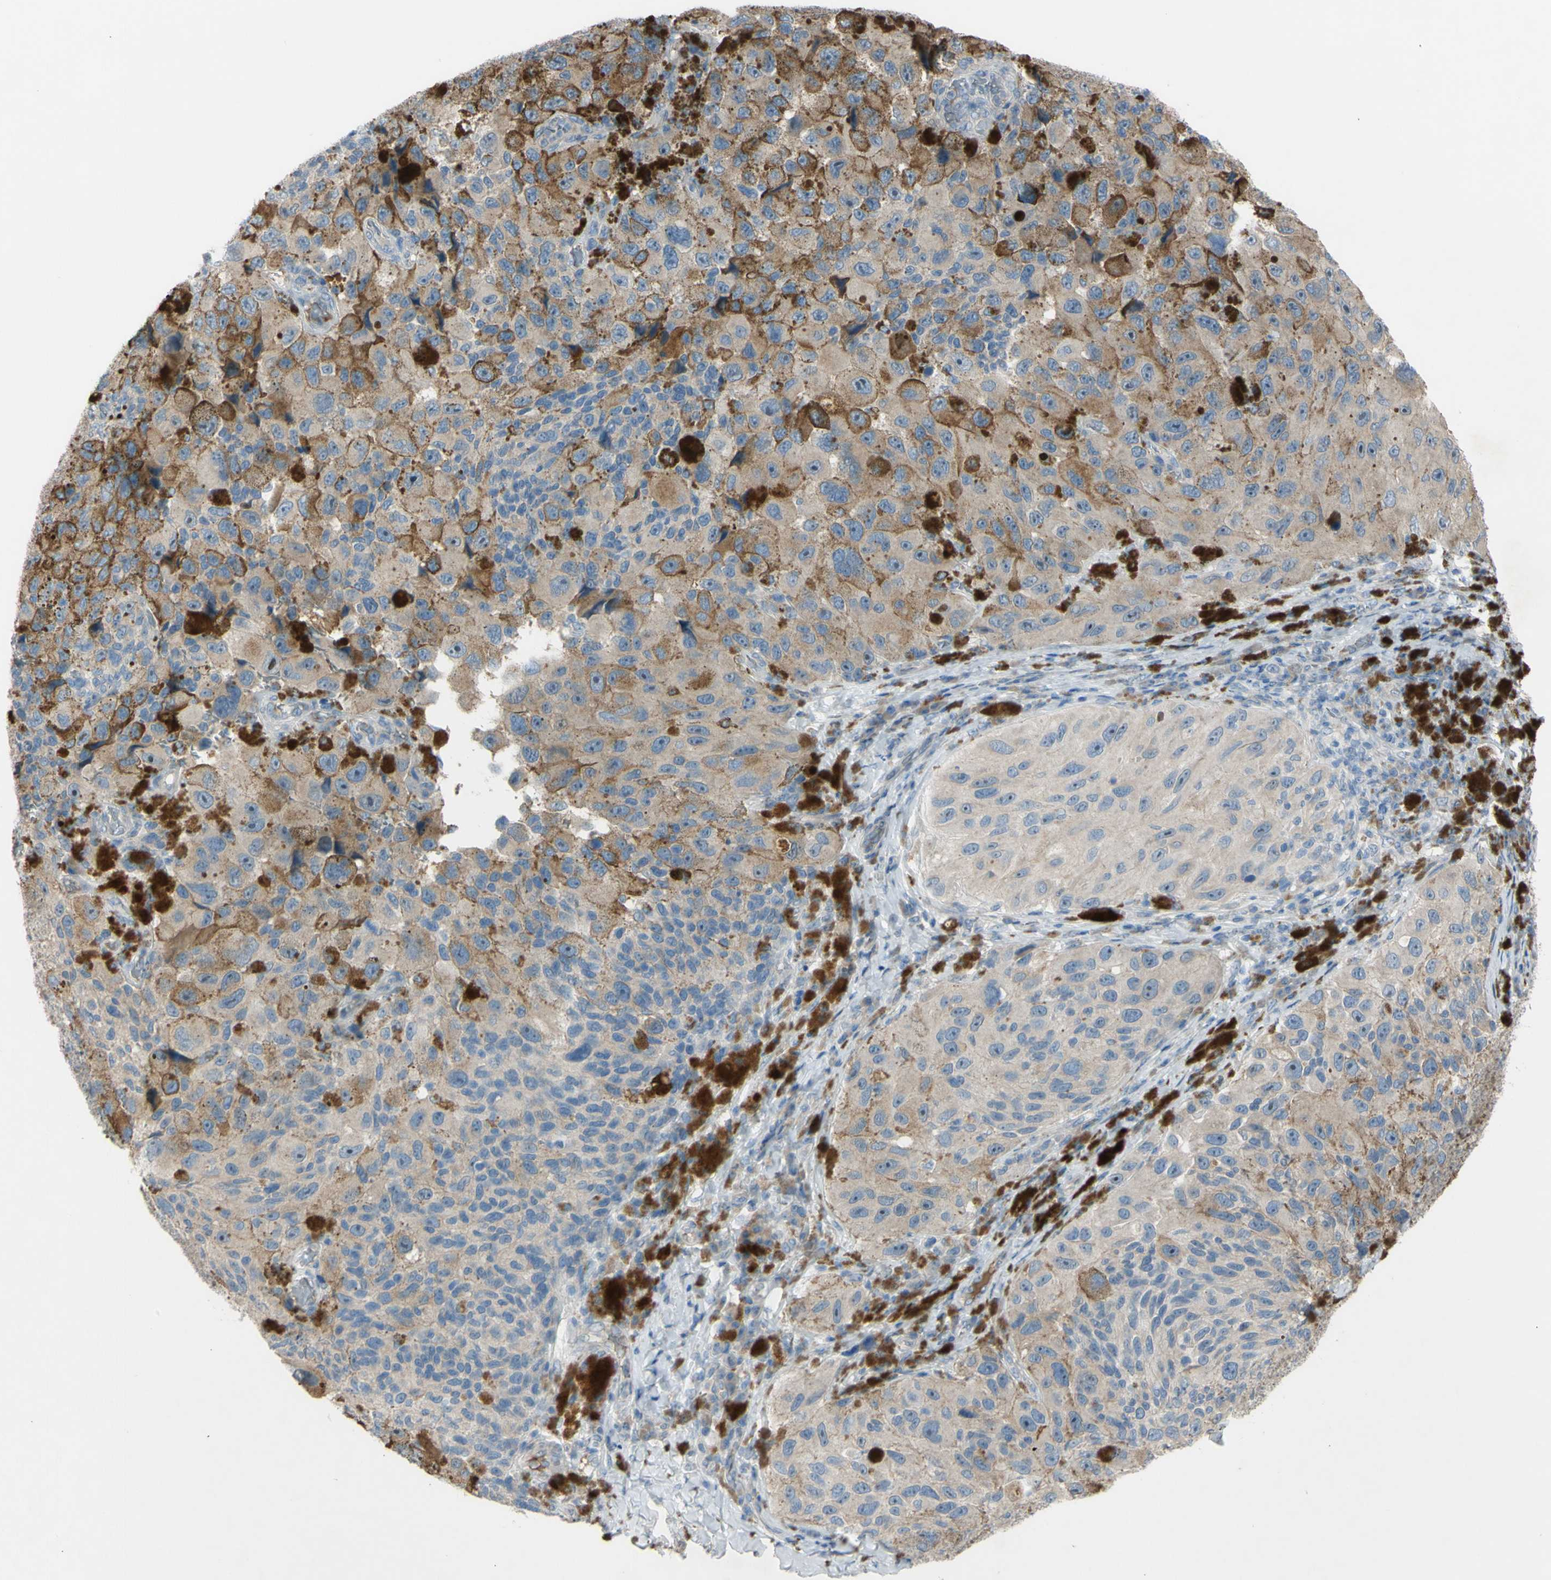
{"staining": {"intensity": "weak", "quantity": "<25%", "location": "cytoplasmic/membranous"}, "tissue": "melanoma", "cell_type": "Tumor cells", "image_type": "cancer", "snomed": [{"axis": "morphology", "description": "Malignant melanoma, NOS"}, {"axis": "topography", "description": "Skin"}], "caption": "Malignant melanoma was stained to show a protein in brown. There is no significant expression in tumor cells.", "gene": "ATRN", "patient": {"sex": "female", "age": 73}}